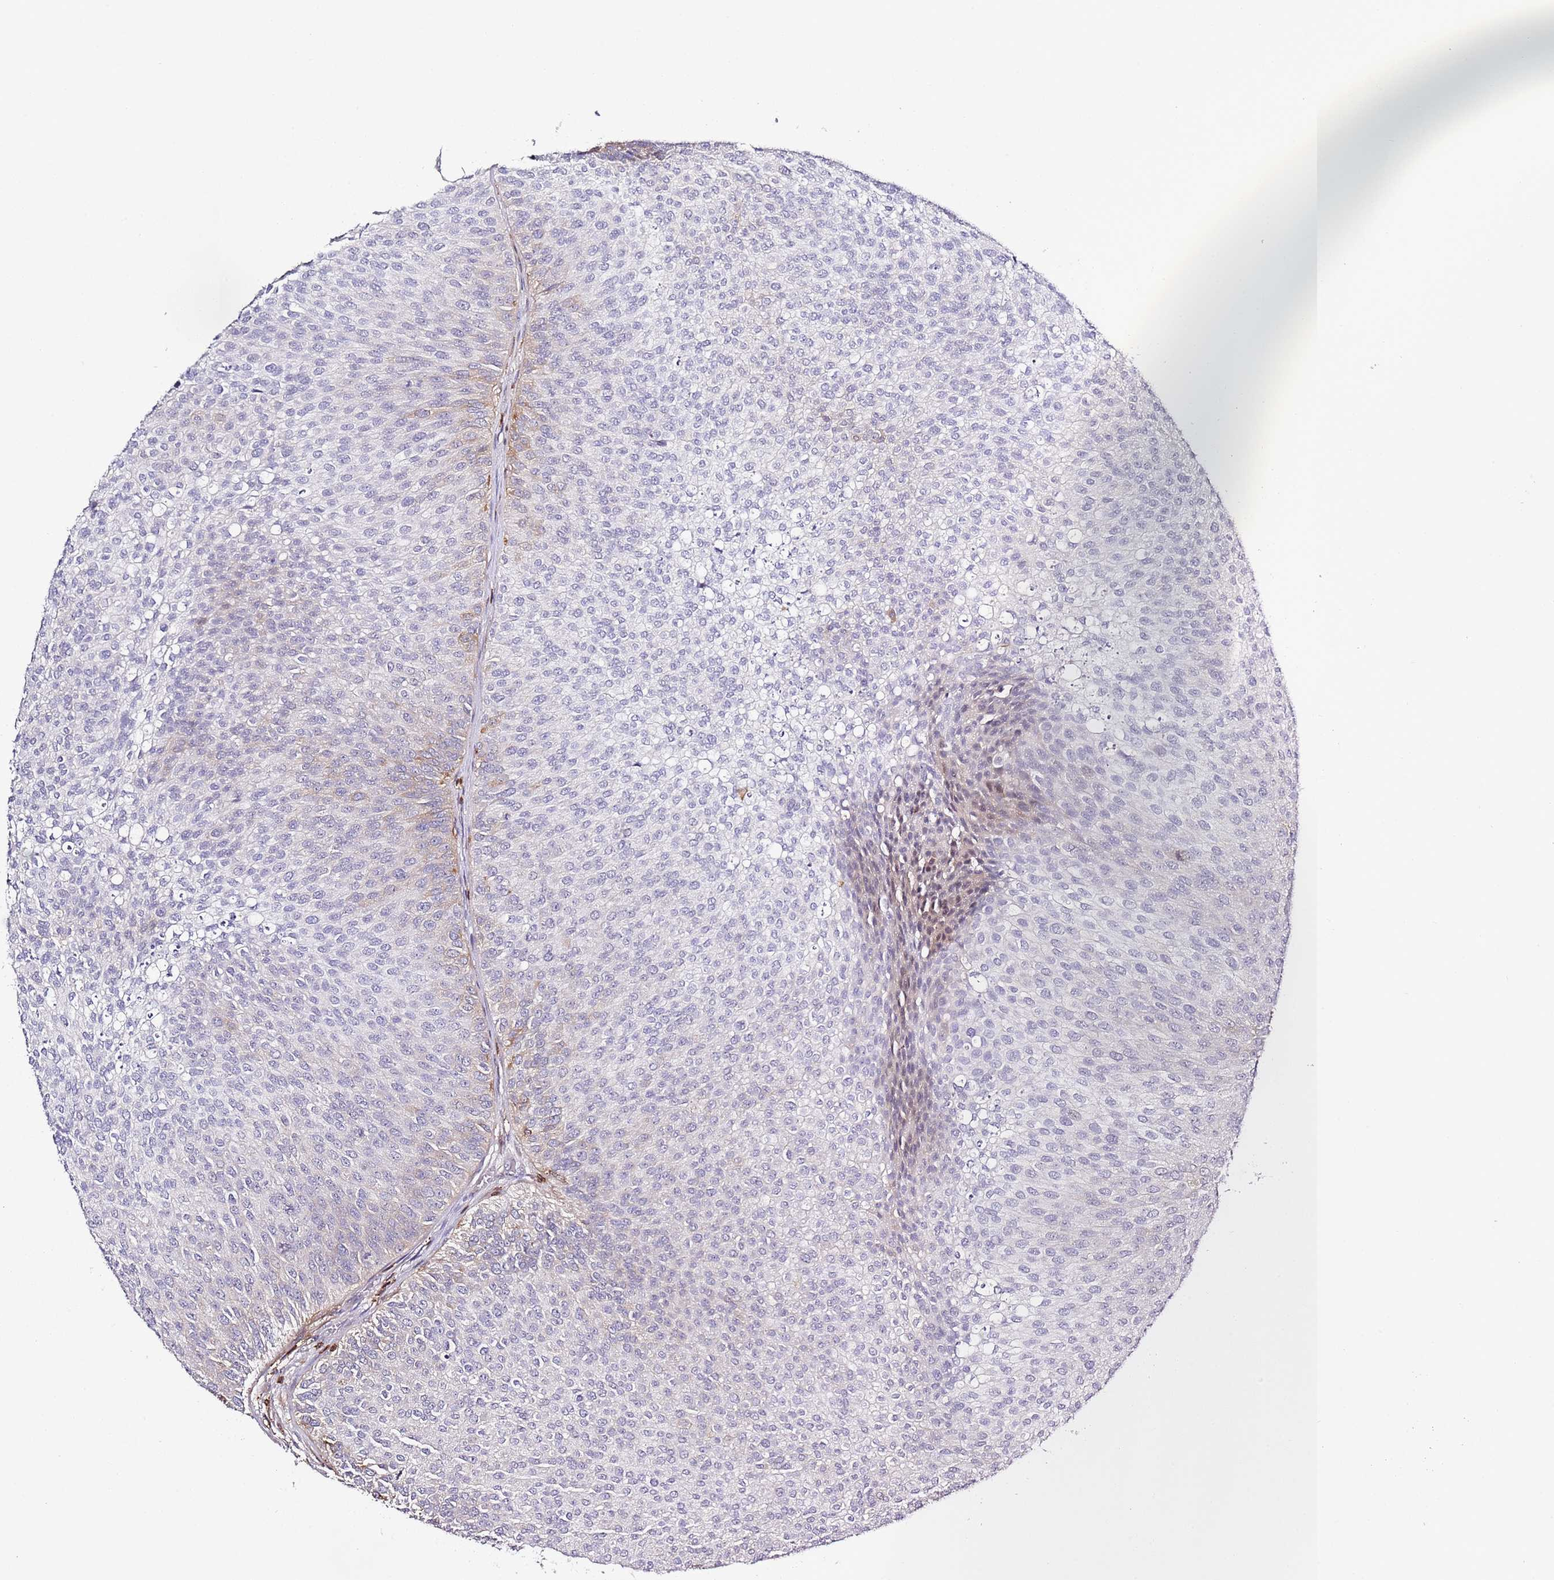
{"staining": {"intensity": "negative", "quantity": "none", "location": "none"}, "tissue": "urothelial cancer", "cell_type": "Tumor cells", "image_type": "cancer", "snomed": [{"axis": "morphology", "description": "Urothelial carcinoma, Low grade"}, {"axis": "topography", "description": "Urinary bladder"}], "caption": "Image shows no significant protein expression in tumor cells of urothelial cancer. (DAB (3,3'-diaminobenzidine) immunohistochemistry (IHC), high magnification).", "gene": "LPXN", "patient": {"sex": "male", "age": 84}}